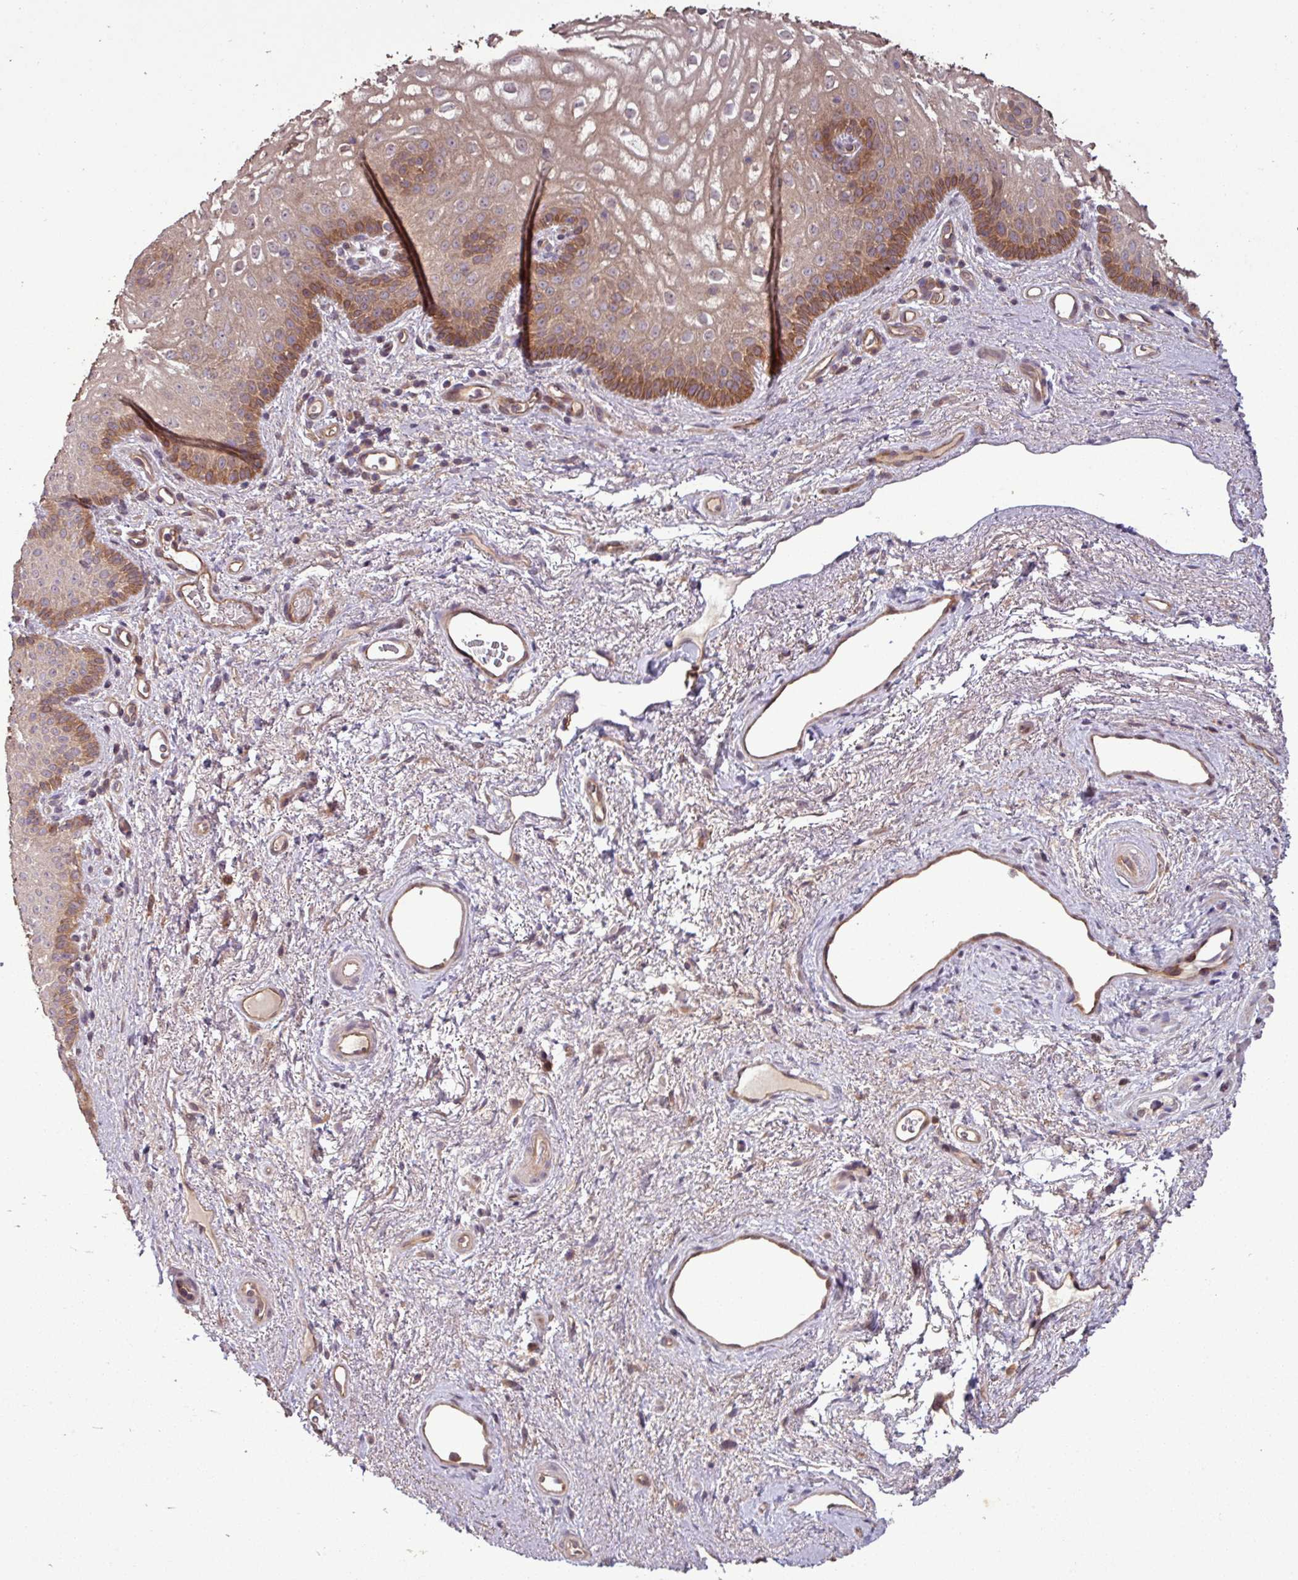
{"staining": {"intensity": "moderate", "quantity": ">75%", "location": "cytoplasmic/membranous"}, "tissue": "vagina", "cell_type": "Squamous epithelial cells", "image_type": "normal", "snomed": [{"axis": "morphology", "description": "Normal tissue, NOS"}, {"axis": "topography", "description": "Vagina"}], "caption": "Squamous epithelial cells display moderate cytoplasmic/membranous expression in about >75% of cells in unremarkable vagina. Nuclei are stained in blue.", "gene": "SIRPB2", "patient": {"sex": "female", "age": 47}}